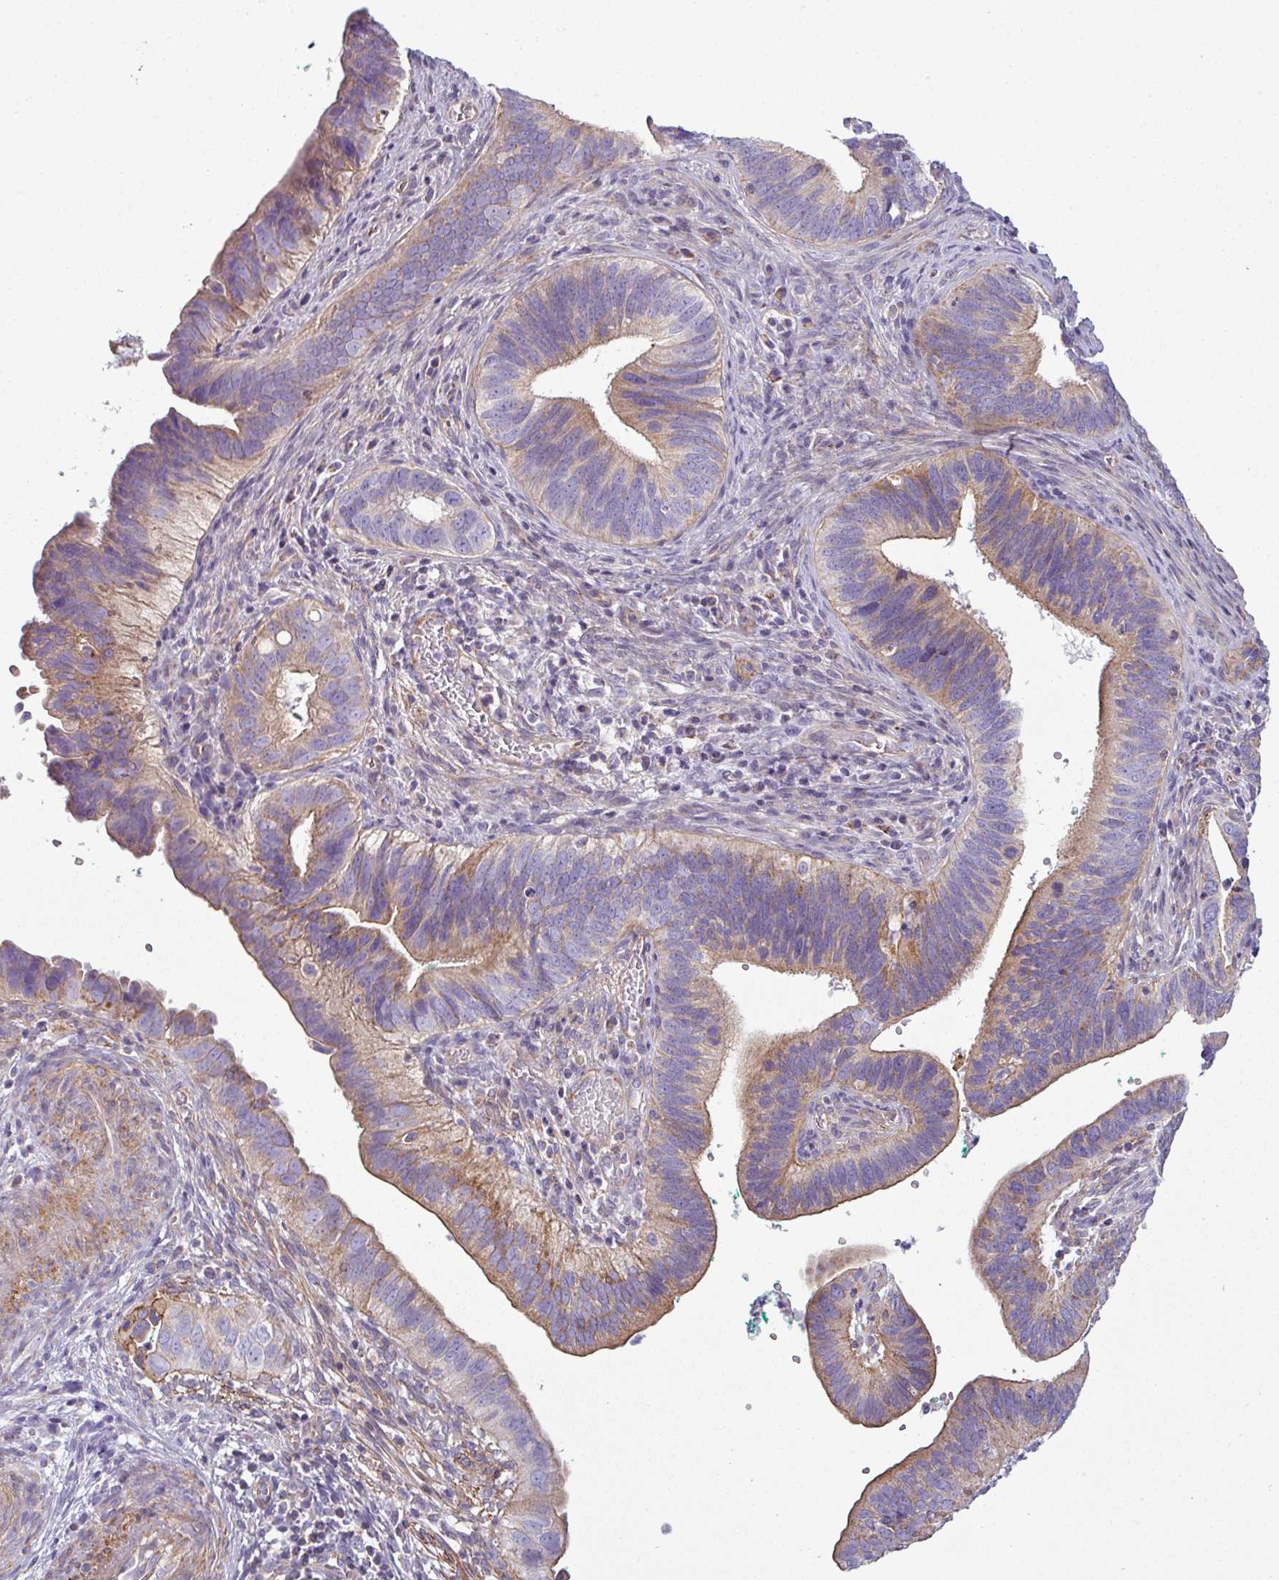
{"staining": {"intensity": "moderate", "quantity": "25%-75%", "location": "cytoplasmic/membranous"}, "tissue": "cervical cancer", "cell_type": "Tumor cells", "image_type": "cancer", "snomed": [{"axis": "morphology", "description": "Adenocarcinoma, NOS"}, {"axis": "topography", "description": "Cervix"}], "caption": "Cervical cancer tissue demonstrates moderate cytoplasmic/membranous positivity in about 25%-75% of tumor cells, visualized by immunohistochemistry. (DAB = brown stain, brightfield microscopy at high magnification).", "gene": "BTN2A2", "patient": {"sex": "female", "age": 42}}